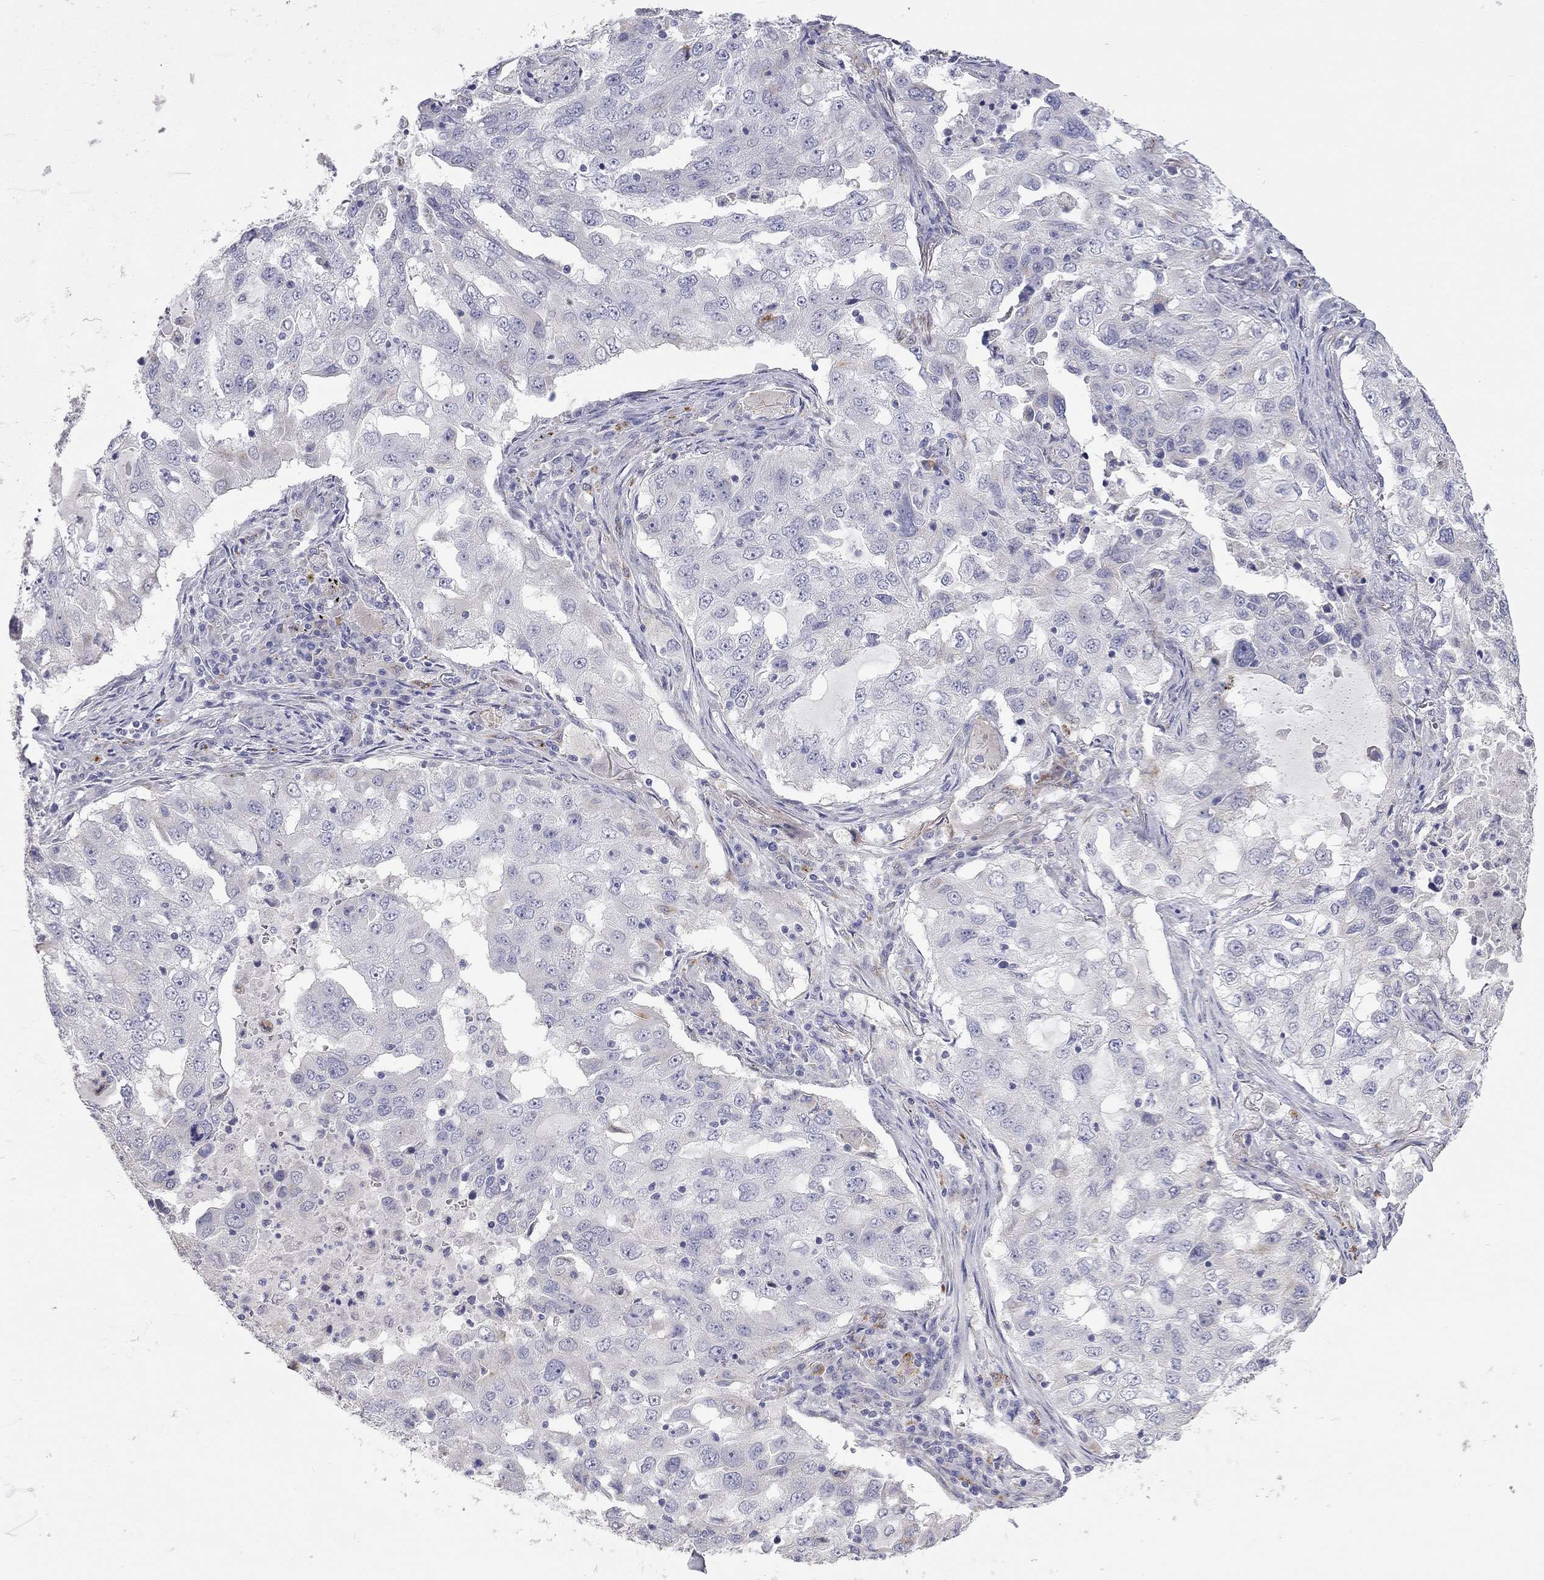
{"staining": {"intensity": "negative", "quantity": "none", "location": "none"}, "tissue": "lung cancer", "cell_type": "Tumor cells", "image_type": "cancer", "snomed": [{"axis": "morphology", "description": "Adenocarcinoma, NOS"}, {"axis": "topography", "description": "Lung"}], "caption": "Immunohistochemistry (IHC) image of neoplastic tissue: lung cancer stained with DAB displays no significant protein staining in tumor cells.", "gene": "PAPSS2", "patient": {"sex": "female", "age": 61}}